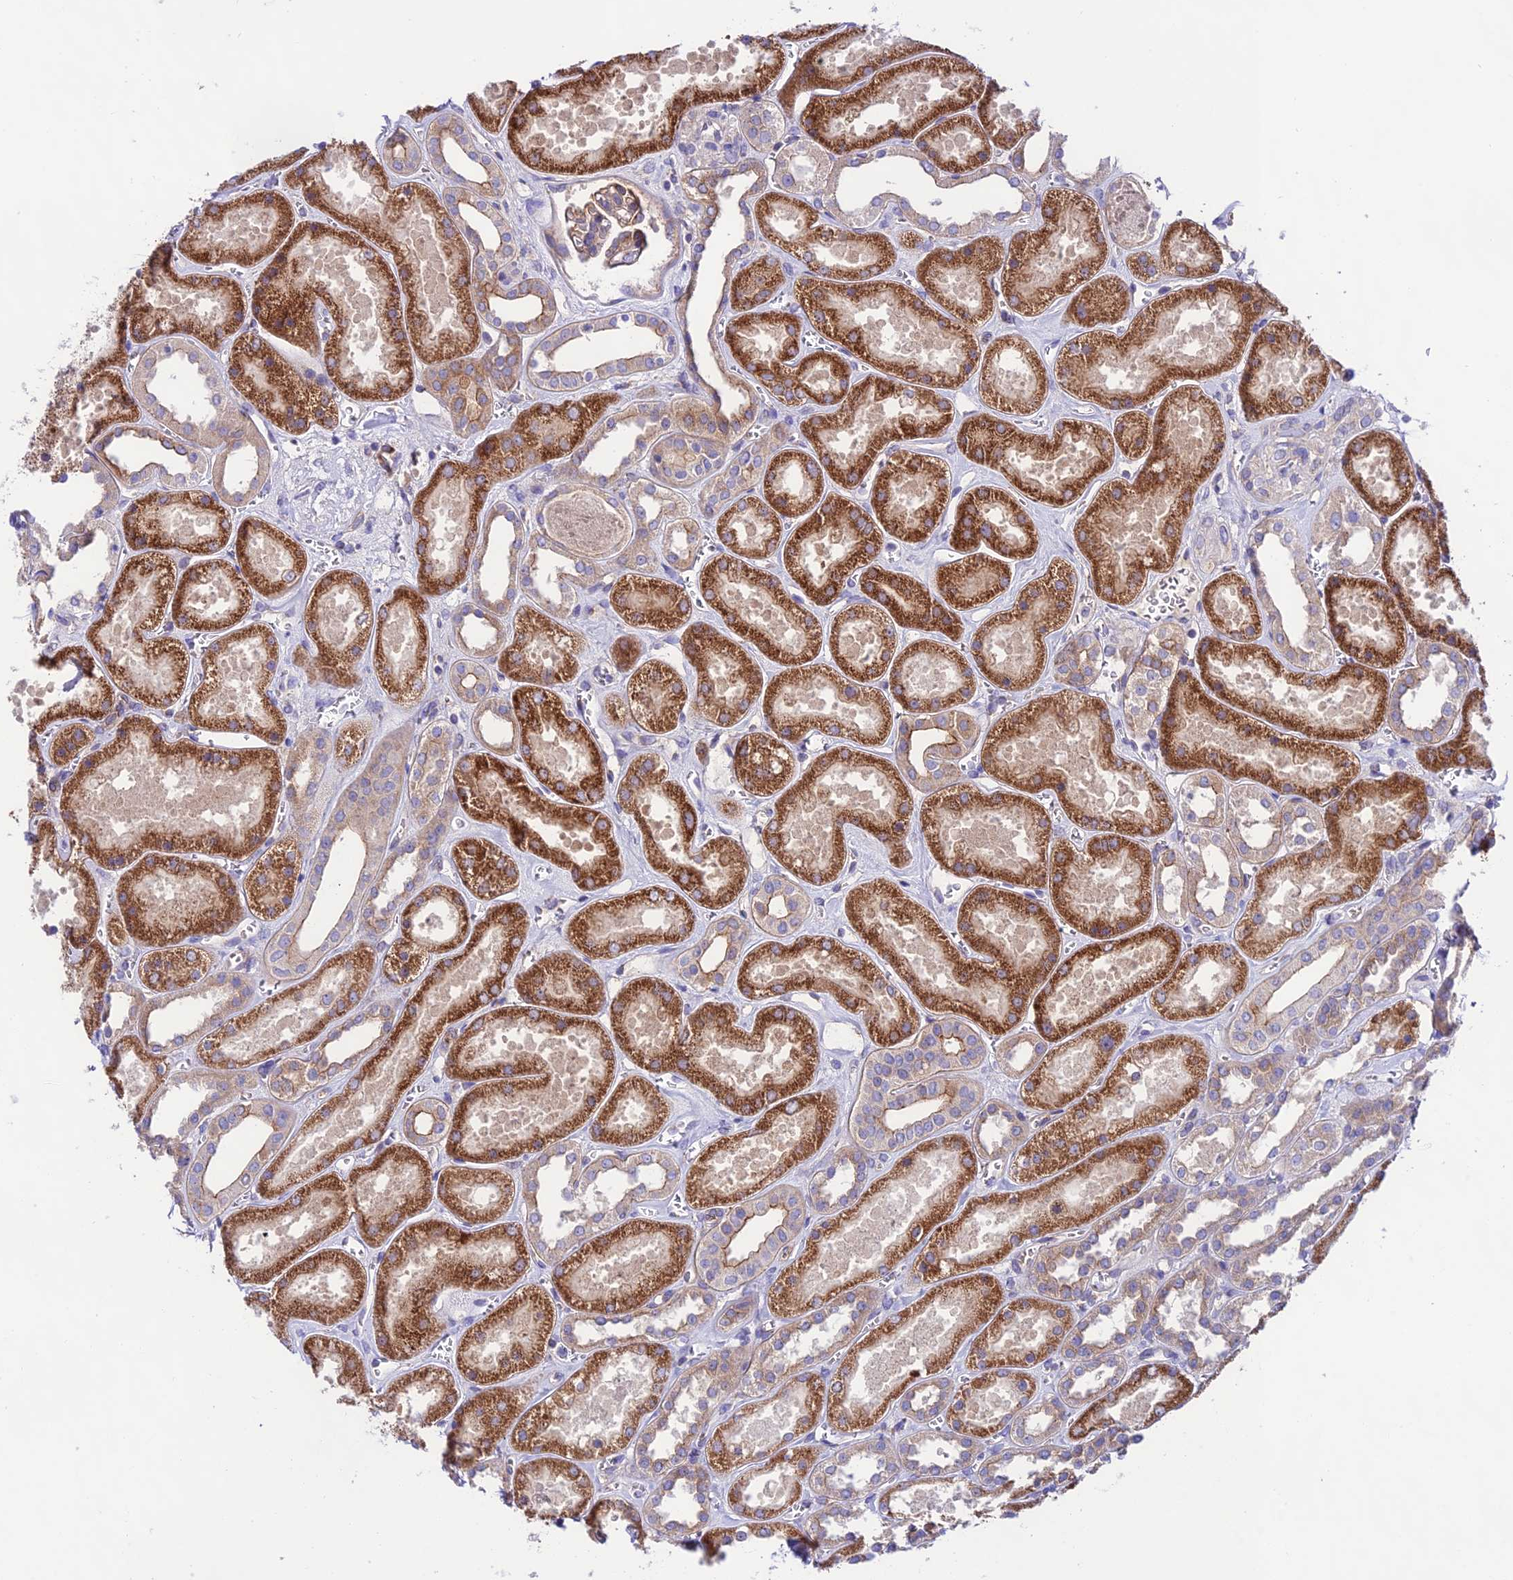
{"staining": {"intensity": "weak", "quantity": "<25%", "location": "cytoplasmic/membranous"}, "tissue": "kidney", "cell_type": "Cells in glomeruli", "image_type": "normal", "snomed": [{"axis": "morphology", "description": "Normal tissue, NOS"}, {"axis": "morphology", "description": "Adenocarcinoma, NOS"}, {"axis": "topography", "description": "Kidney"}], "caption": "High magnification brightfield microscopy of unremarkable kidney stained with DAB (3,3'-diaminobenzidine) (brown) and counterstained with hematoxylin (blue): cells in glomeruli show no significant positivity. (DAB (3,3'-diaminobenzidine) IHC visualized using brightfield microscopy, high magnification).", "gene": "LACTB2", "patient": {"sex": "female", "age": 68}}